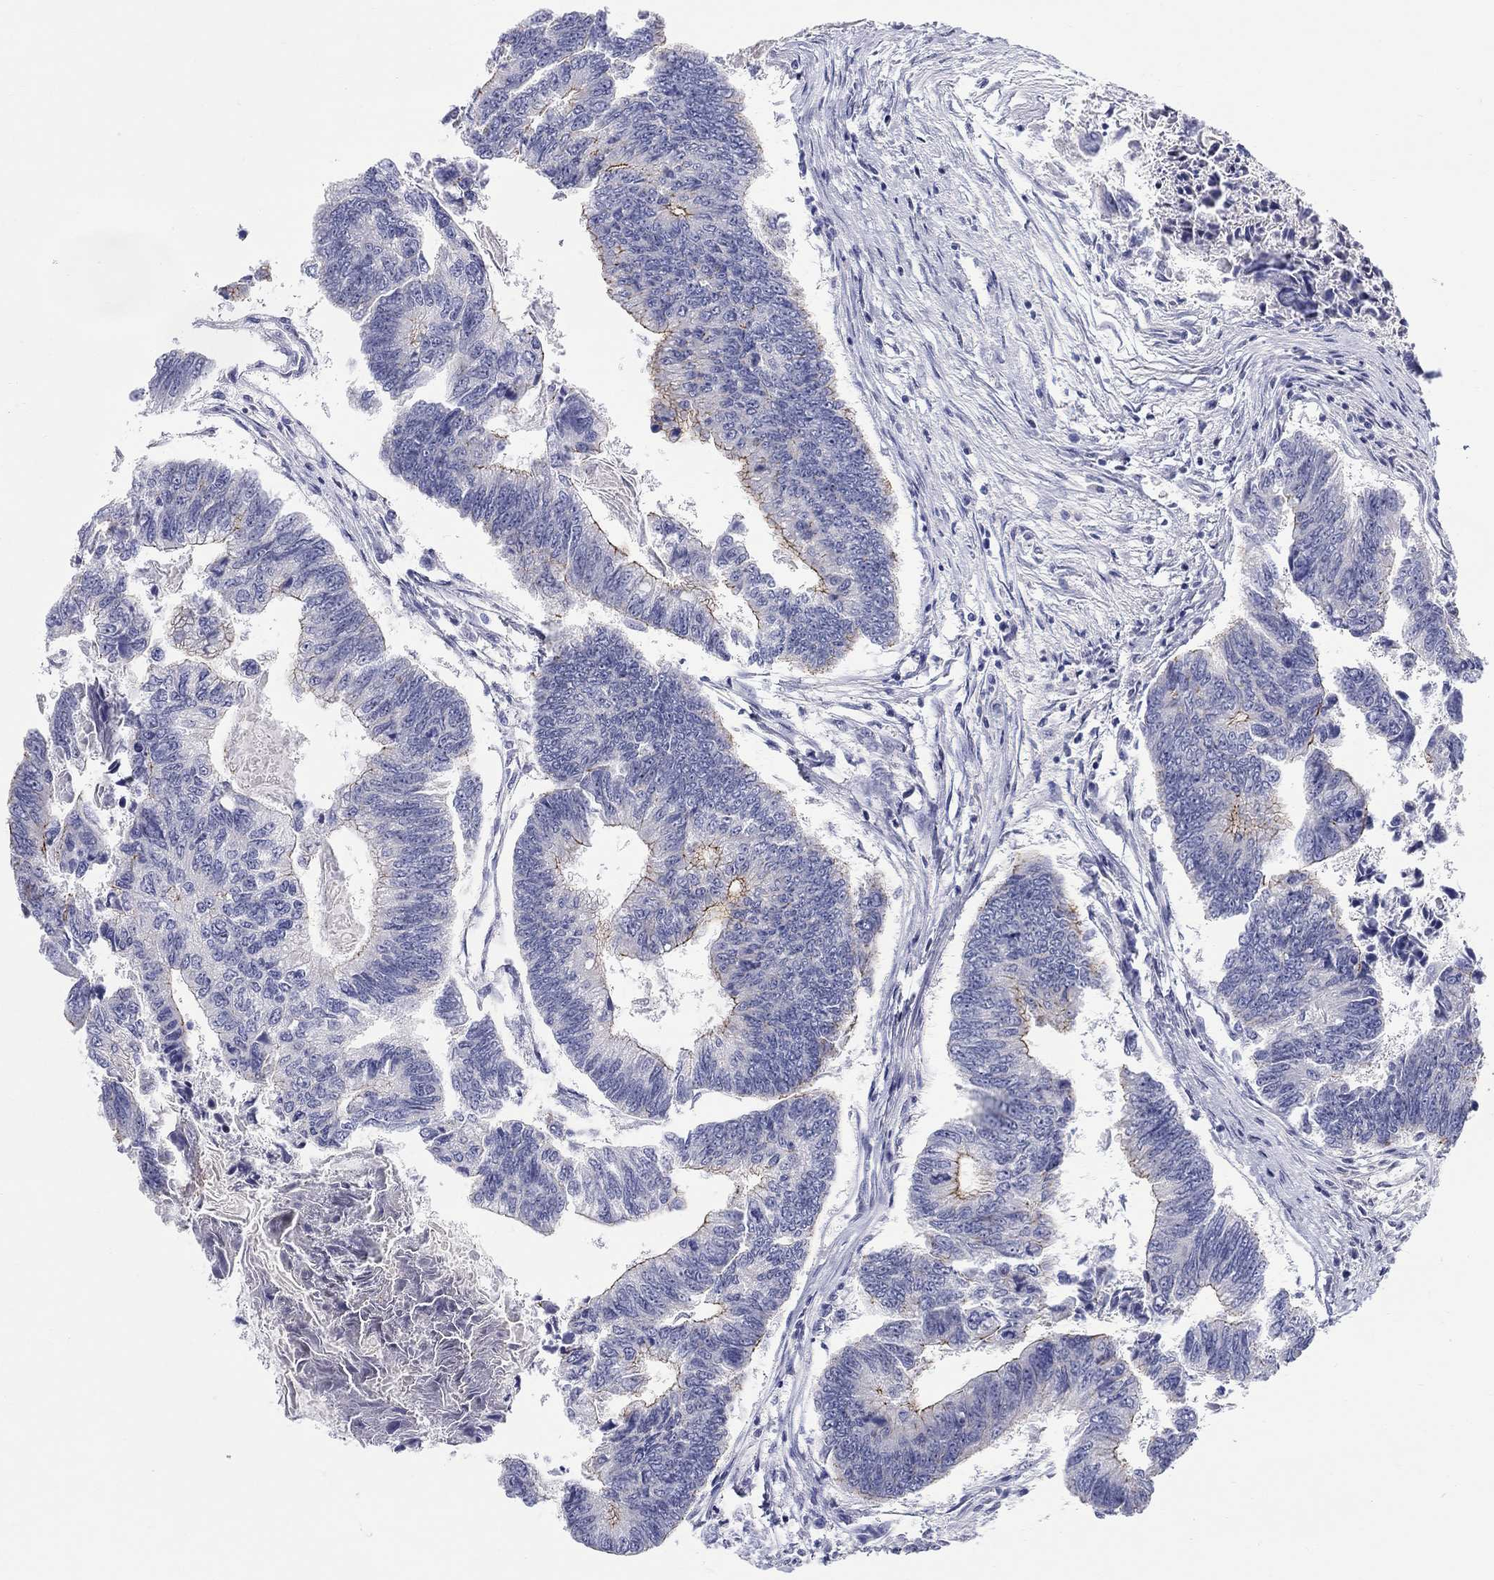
{"staining": {"intensity": "strong", "quantity": "<25%", "location": "cytoplasmic/membranous"}, "tissue": "colorectal cancer", "cell_type": "Tumor cells", "image_type": "cancer", "snomed": [{"axis": "morphology", "description": "Adenocarcinoma, NOS"}, {"axis": "topography", "description": "Colon"}], "caption": "A histopathology image of human colorectal cancer (adenocarcinoma) stained for a protein reveals strong cytoplasmic/membranous brown staining in tumor cells. (DAB = brown stain, brightfield microscopy at high magnification).", "gene": "QRFPR", "patient": {"sex": "female", "age": 65}}